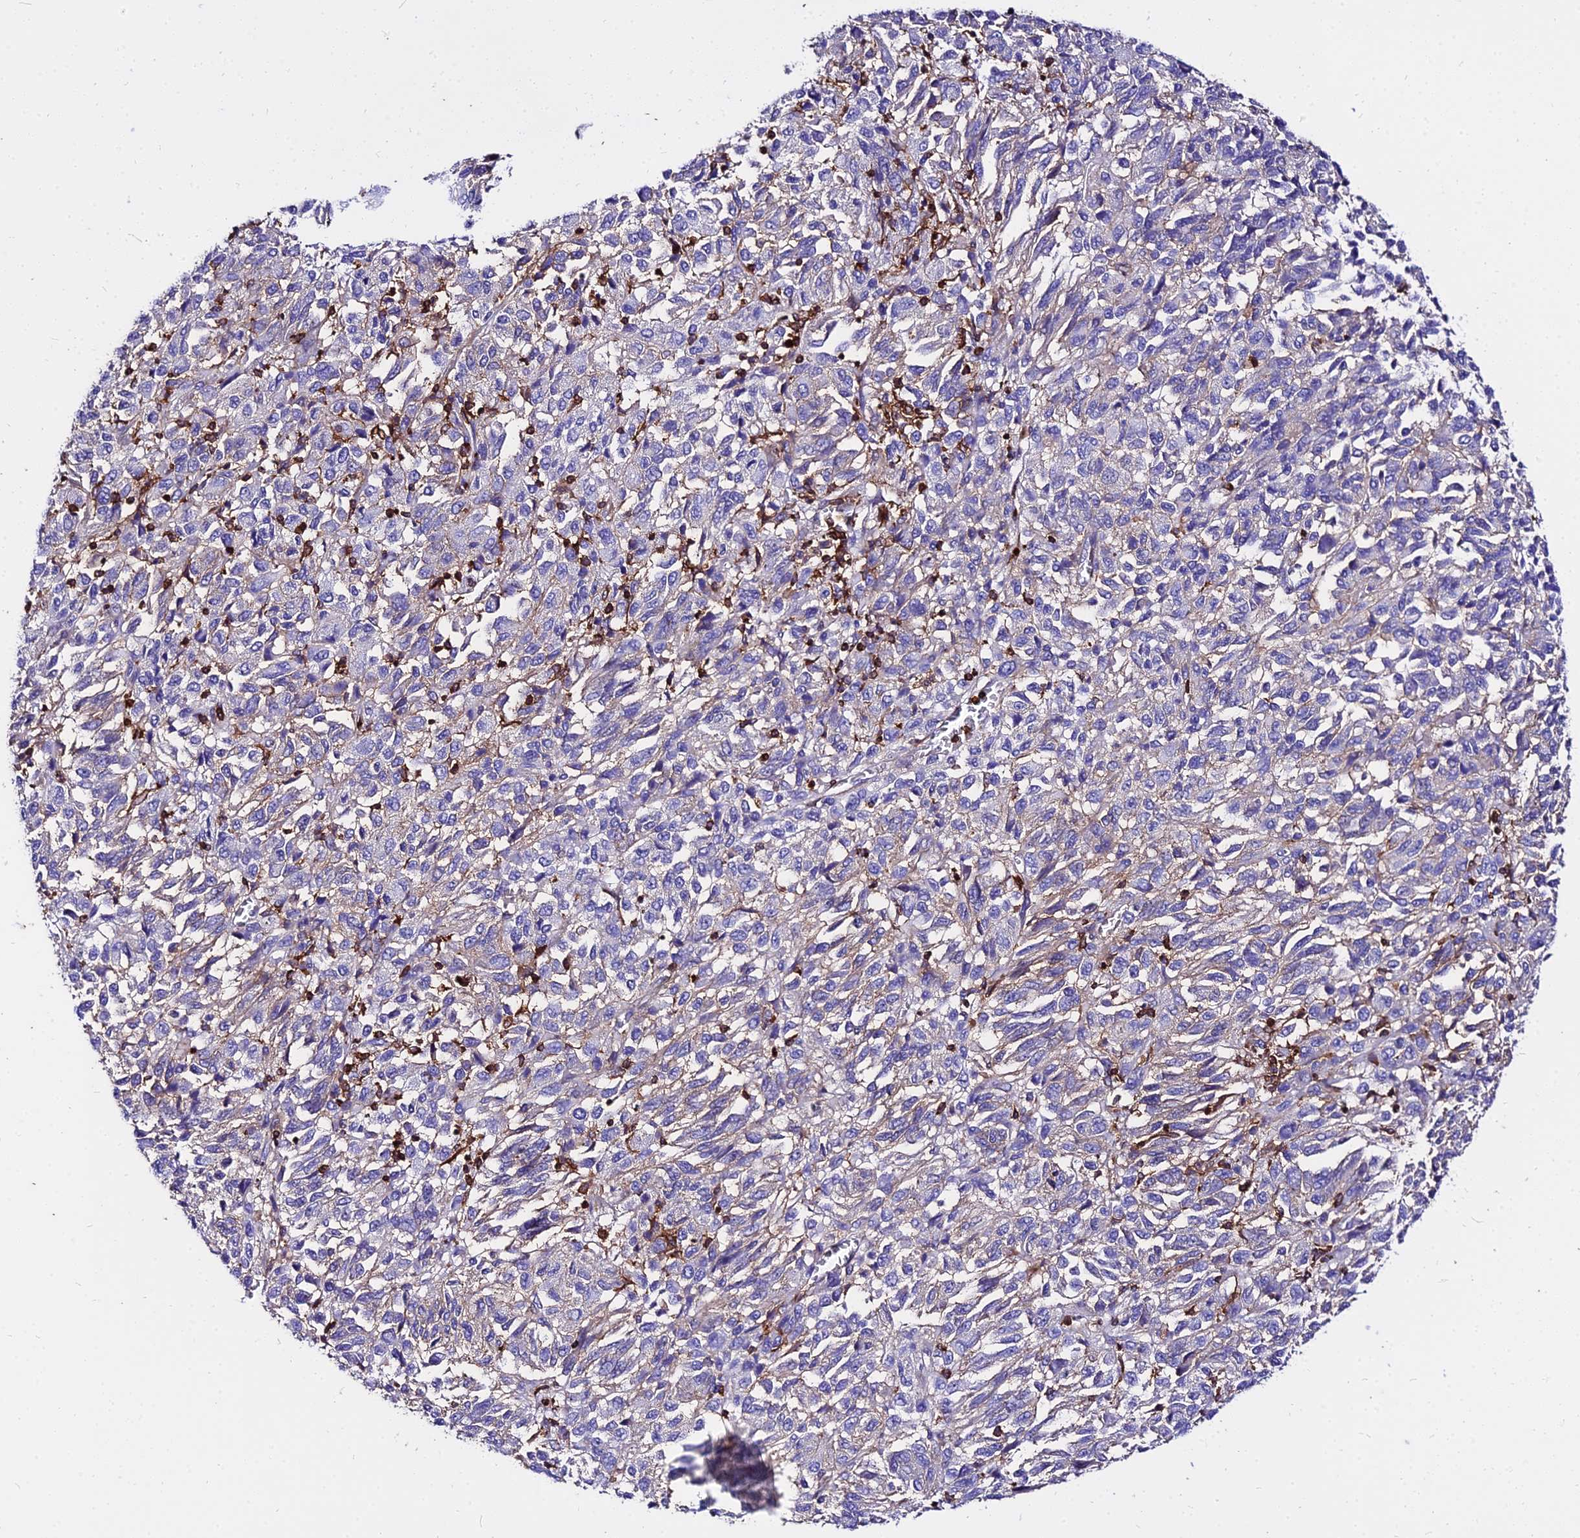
{"staining": {"intensity": "weak", "quantity": "<25%", "location": "cytoplasmic/membranous"}, "tissue": "melanoma", "cell_type": "Tumor cells", "image_type": "cancer", "snomed": [{"axis": "morphology", "description": "Malignant melanoma, Metastatic site"}, {"axis": "topography", "description": "Lung"}], "caption": "The immunohistochemistry photomicrograph has no significant positivity in tumor cells of malignant melanoma (metastatic site) tissue. Brightfield microscopy of immunohistochemistry stained with DAB (brown) and hematoxylin (blue), captured at high magnification.", "gene": "CSRP1", "patient": {"sex": "male", "age": 64}}